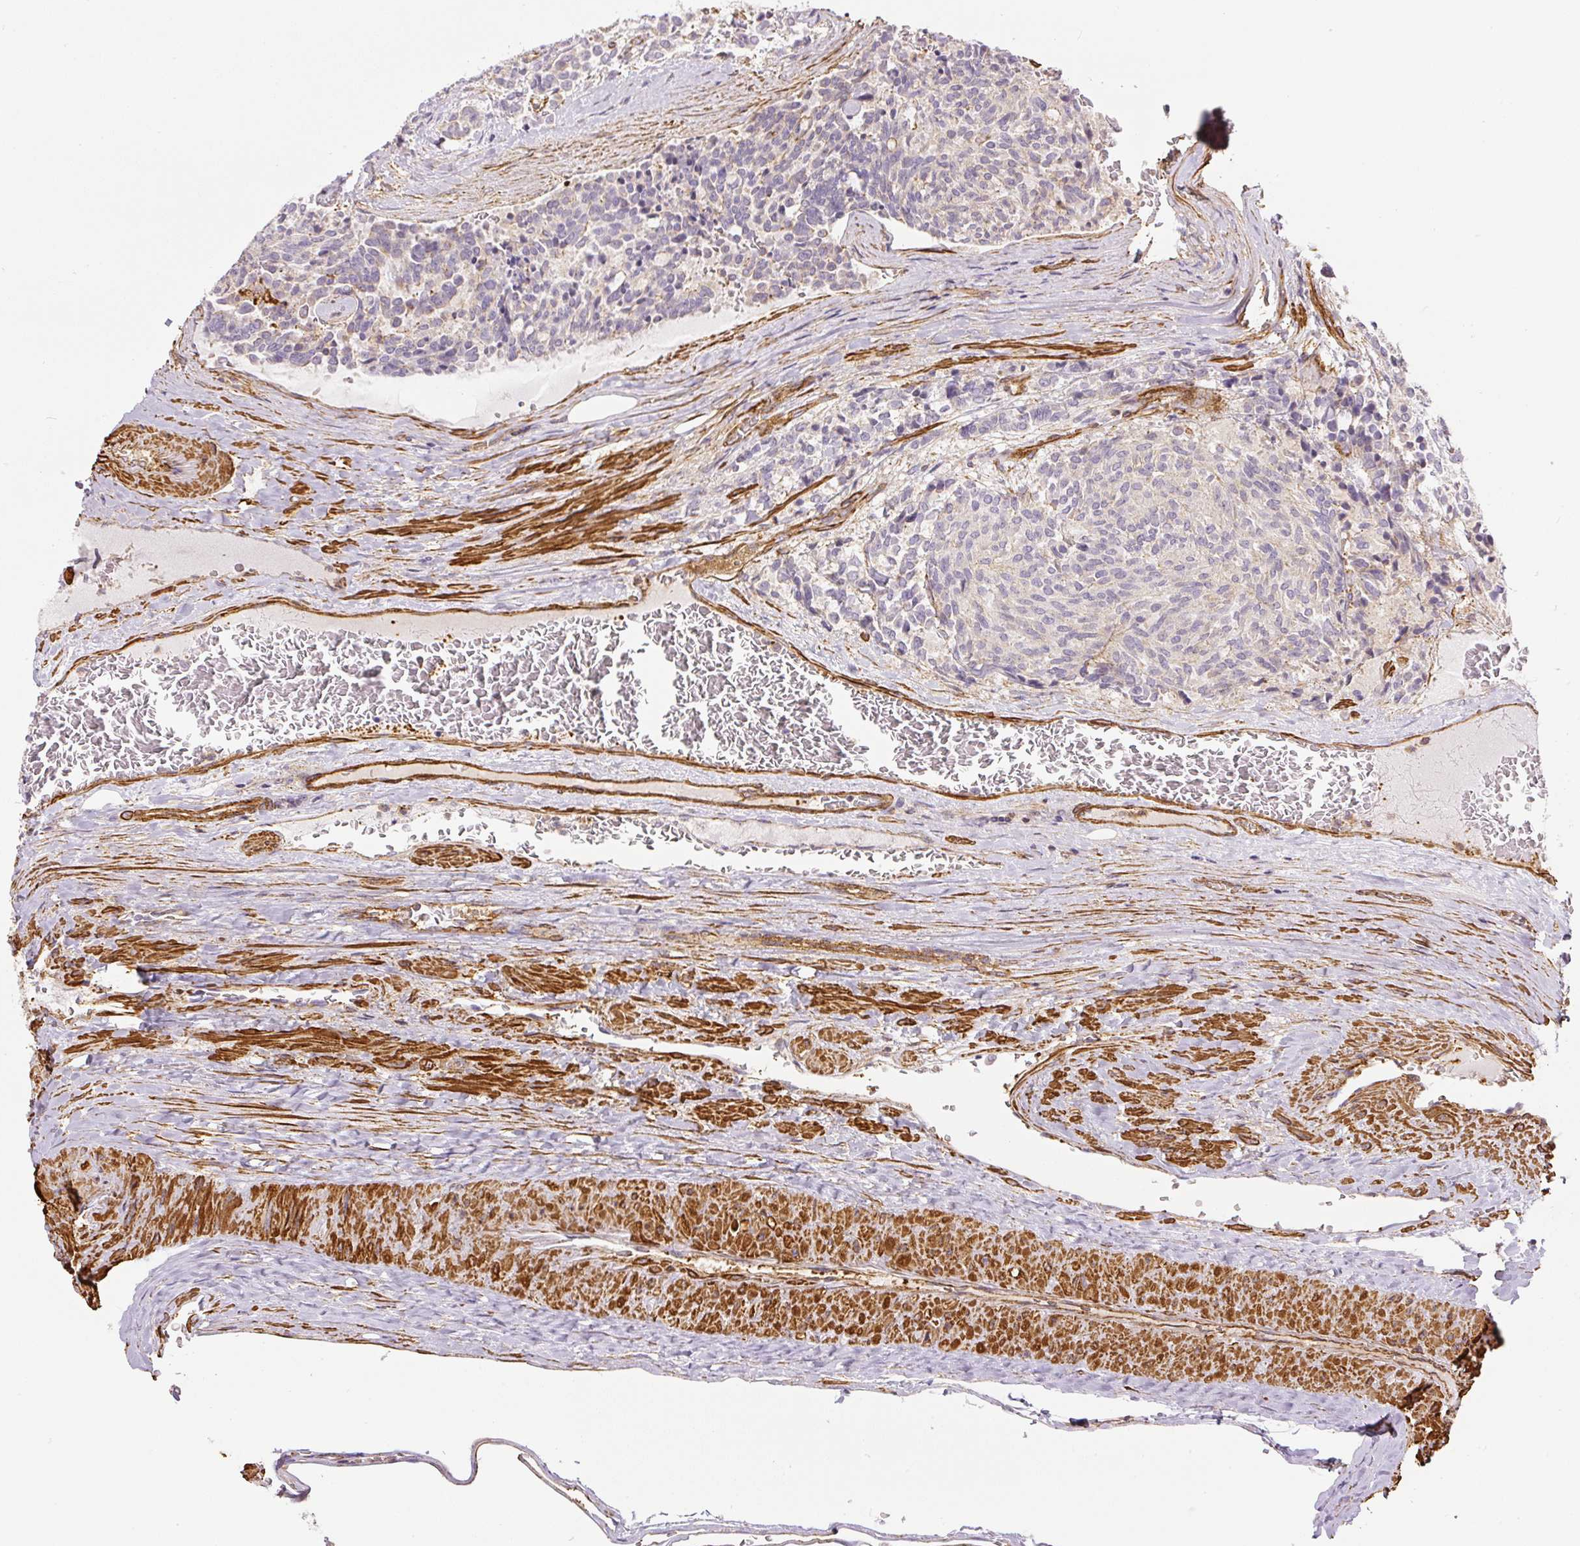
{"staining": {"intensity": "negative", "quantity": "none", "location": "none"}, "tissue": "carcinoid", "cell_type": "Tumor cells", "image_type": "cancer", "snomed": [{"axis": "morphology", "description": "Carcinoid, malignant, NOS"}, {"axis": "topography", "description": "Pancreas"}], "caption": "A photomicrograph of carcinoid stained for a protein reveals no brown staining in tumor cells.", "gene": "MYL12A", "patient": {"sex": "female", "age": 54}}